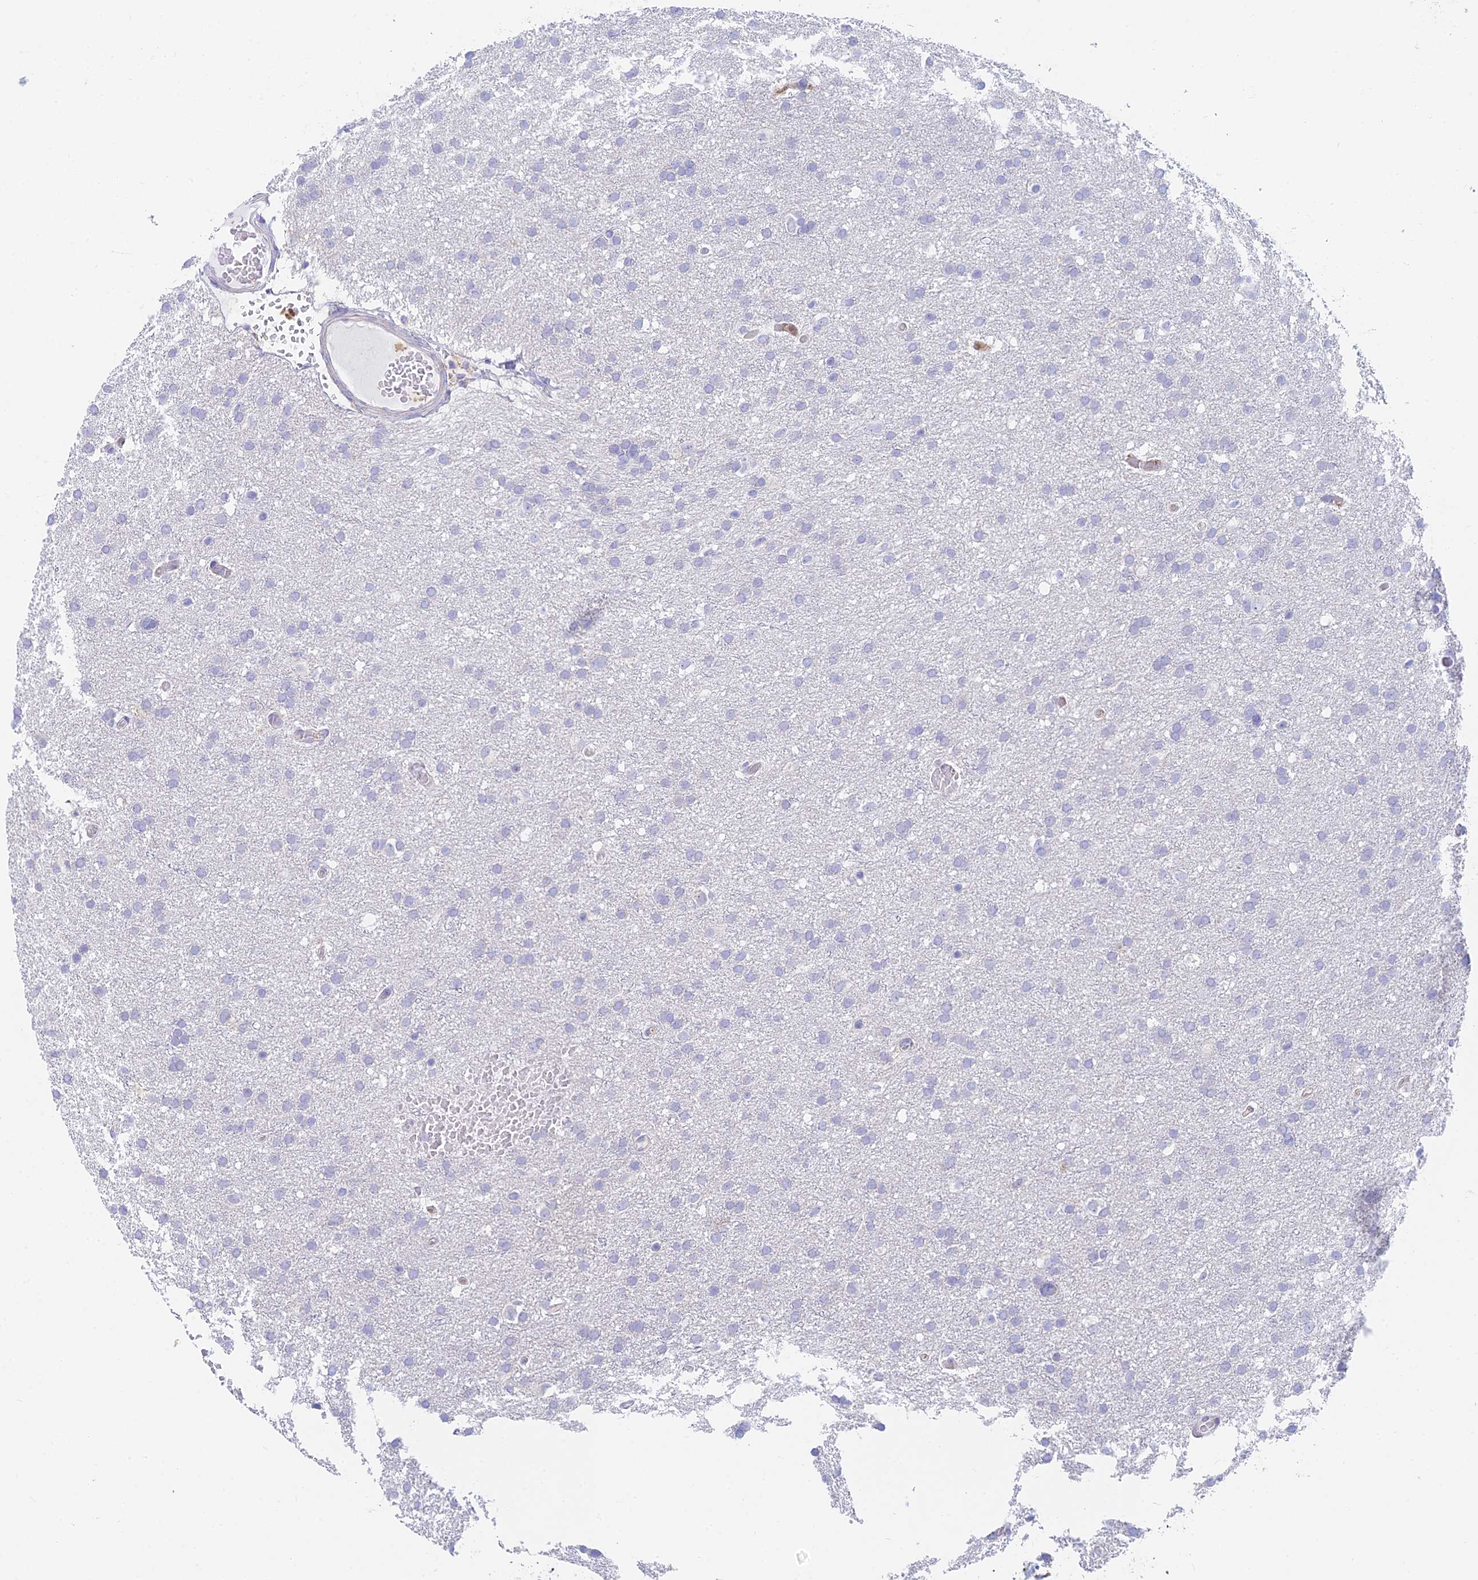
{"staining": {"intensity": "negative", "quantity": "none", "location": "none"}, "tissue": "glioma", "cell_type": "Tumor cells", "image_type": "cancer", "snomed": [{"axis": "morphology", "description": "Glioma, malignant, High grade"}, {"axis": "topography", "description": "Cerebral cortex"}], "caption": "Protein analysis of glioma demonstrates no significant staining in tumor cells.", "gene": "STRN4", "patient": {"sex": "female", "age": 36}}